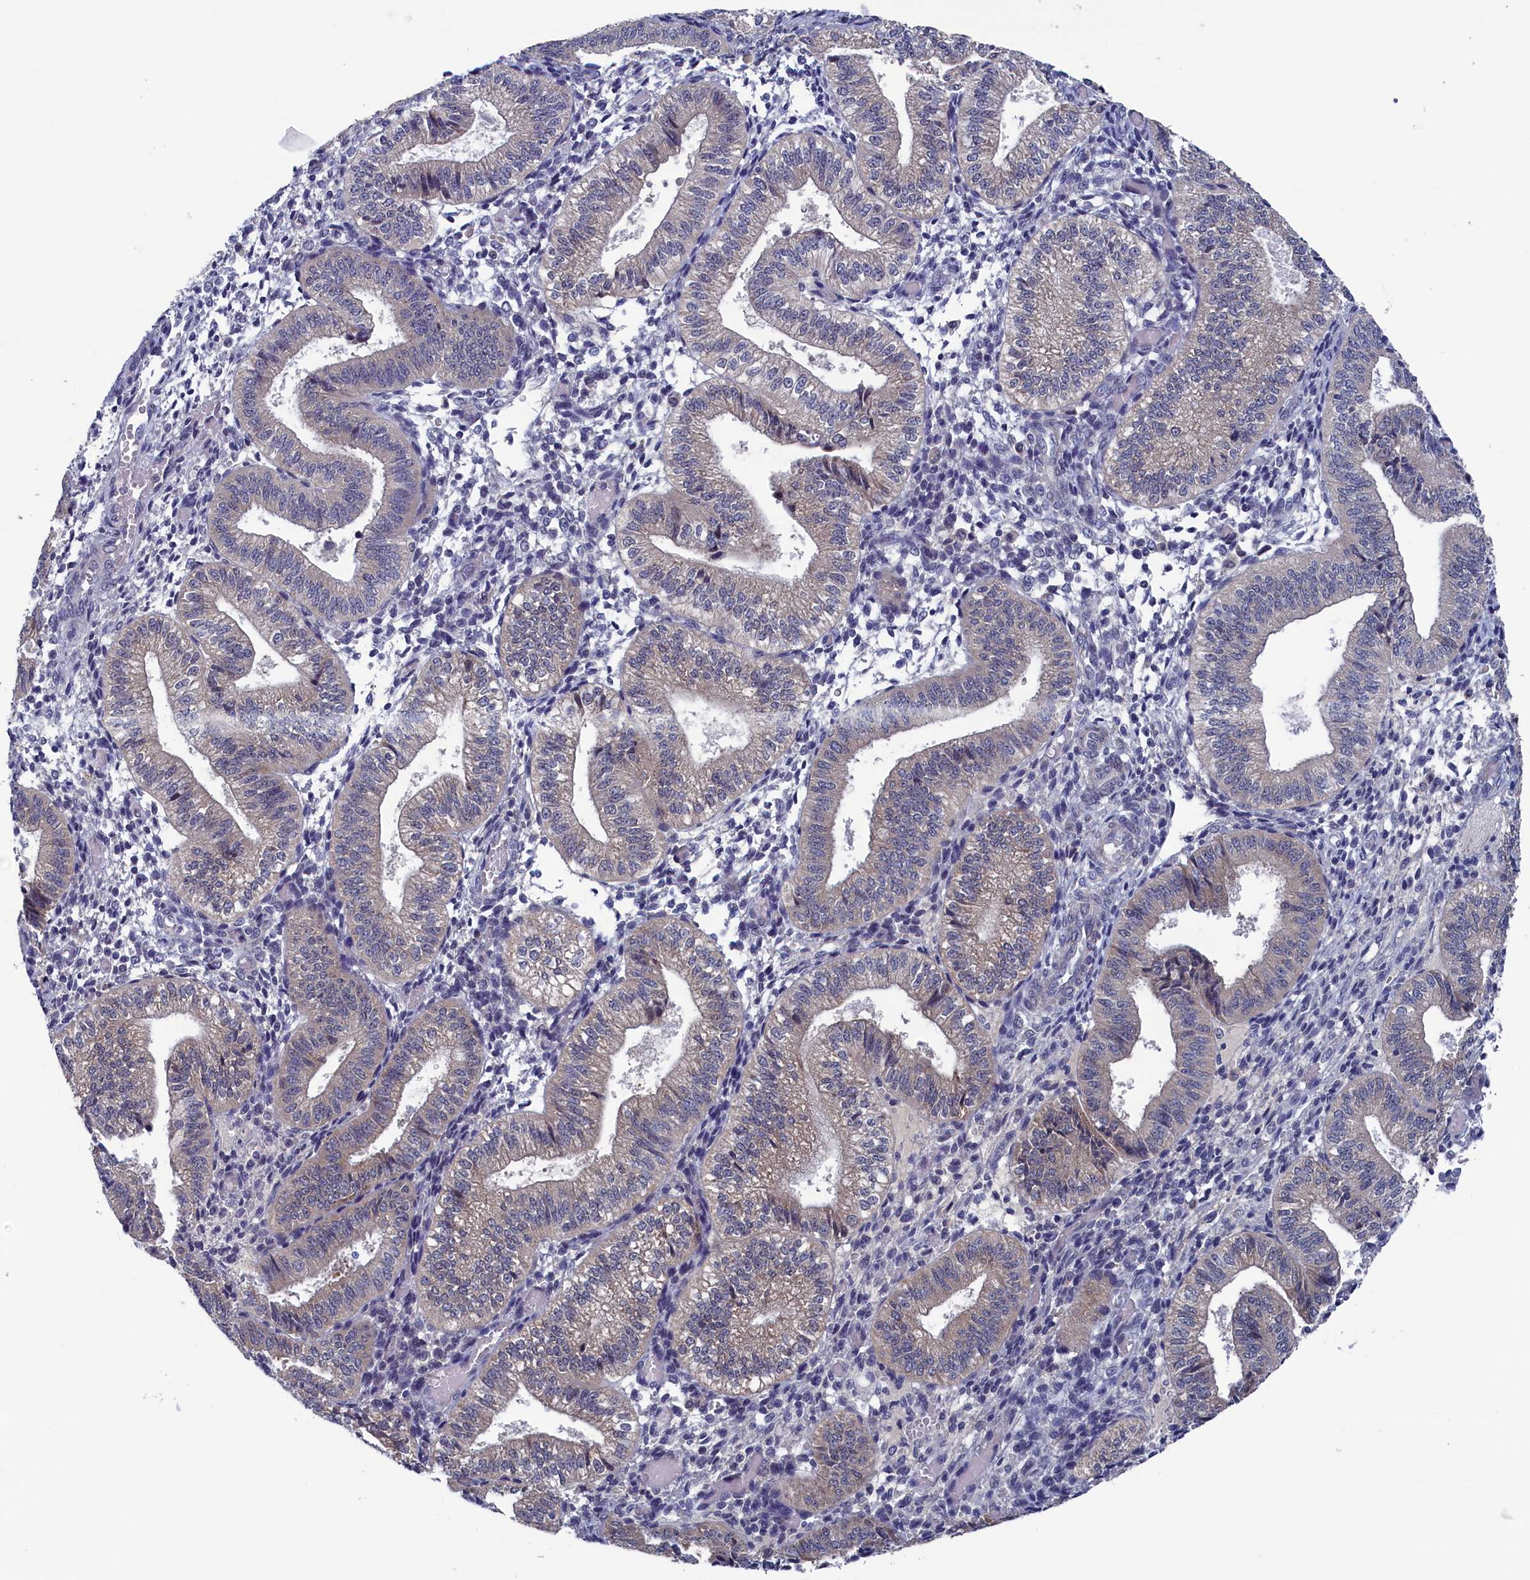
{"staining": {"intensity": "negative", "quantity": "none", "location": "none"}, "tissue": "endometrium", "cell_type": "Cells in endometrial stroma", "image_type": "normal", "snomed": [{"axis": "morphology", "description": "Normal tissue, NOS"}, {"axis": "topography", "description": "Endometrium"}], "caption": "Immunohistochemistry (IHC) of unremarkable endometrium demonstrates no positivity in cells in endometrial stroma. (DAB immunohistochemistry with hematoxylin counter stain).", "gene": "SPATA13", "patient": {"sex": "female", "age": 34}}